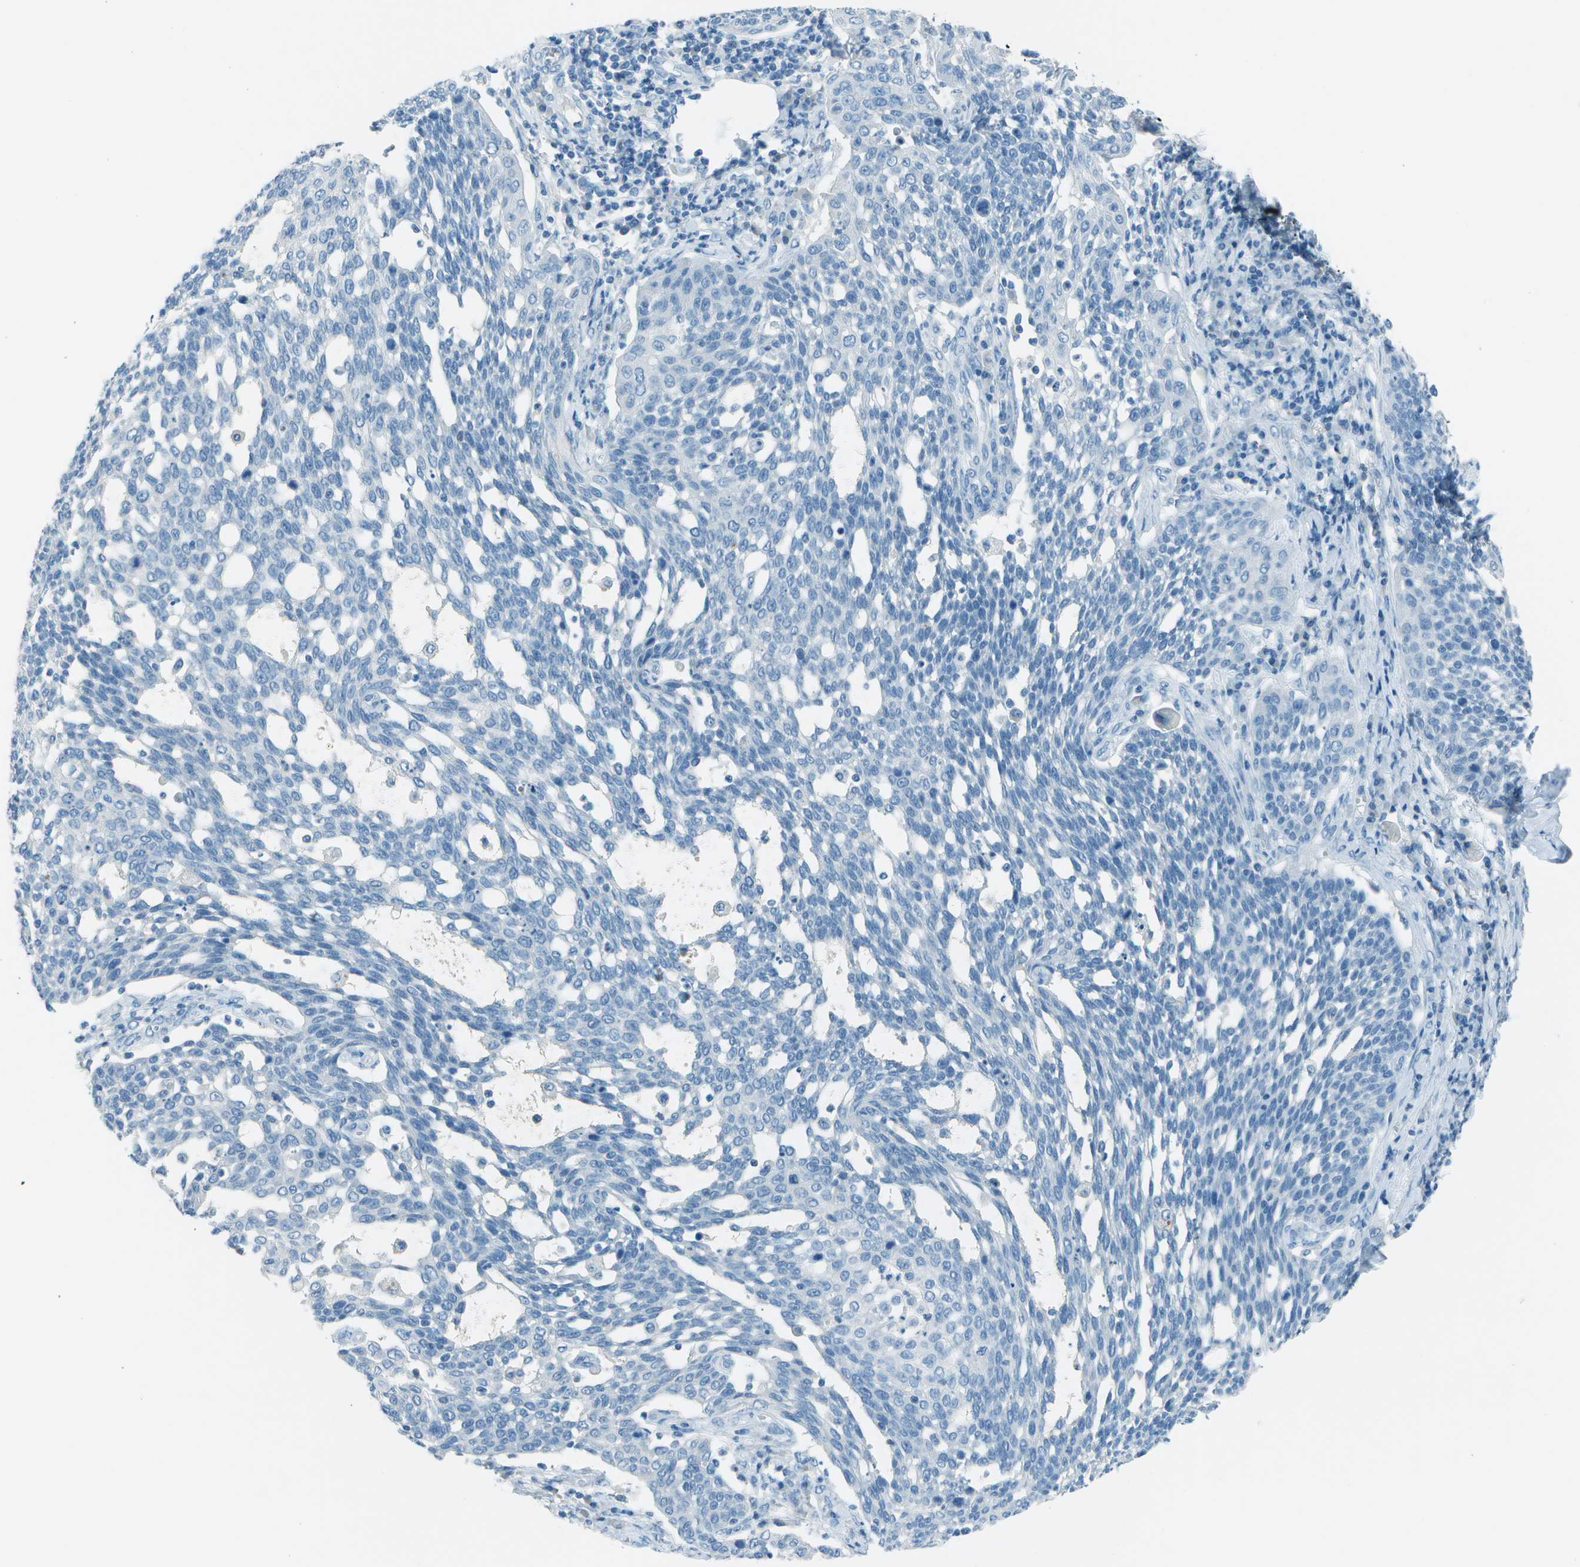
{"staining": {"intensity": "negative", "quantity": "none", "location": "none"}, "tissue": "cervical cancer", "cell_type": "Tumor cells", "image_type": "cancer", "snomed": [{"axis": "morphology", "description": "Squamous cell carcinoma, NOS"}, {"axis": "topography", "description": "Cervix"}], "caption": "DAB immunohistochemical staining of cervical cancer (squamous cell carcinoma) exhibits no significant staining in tumor cells.", "gene": "FGF1", "patient": {"sex": "female", "age": 34}}